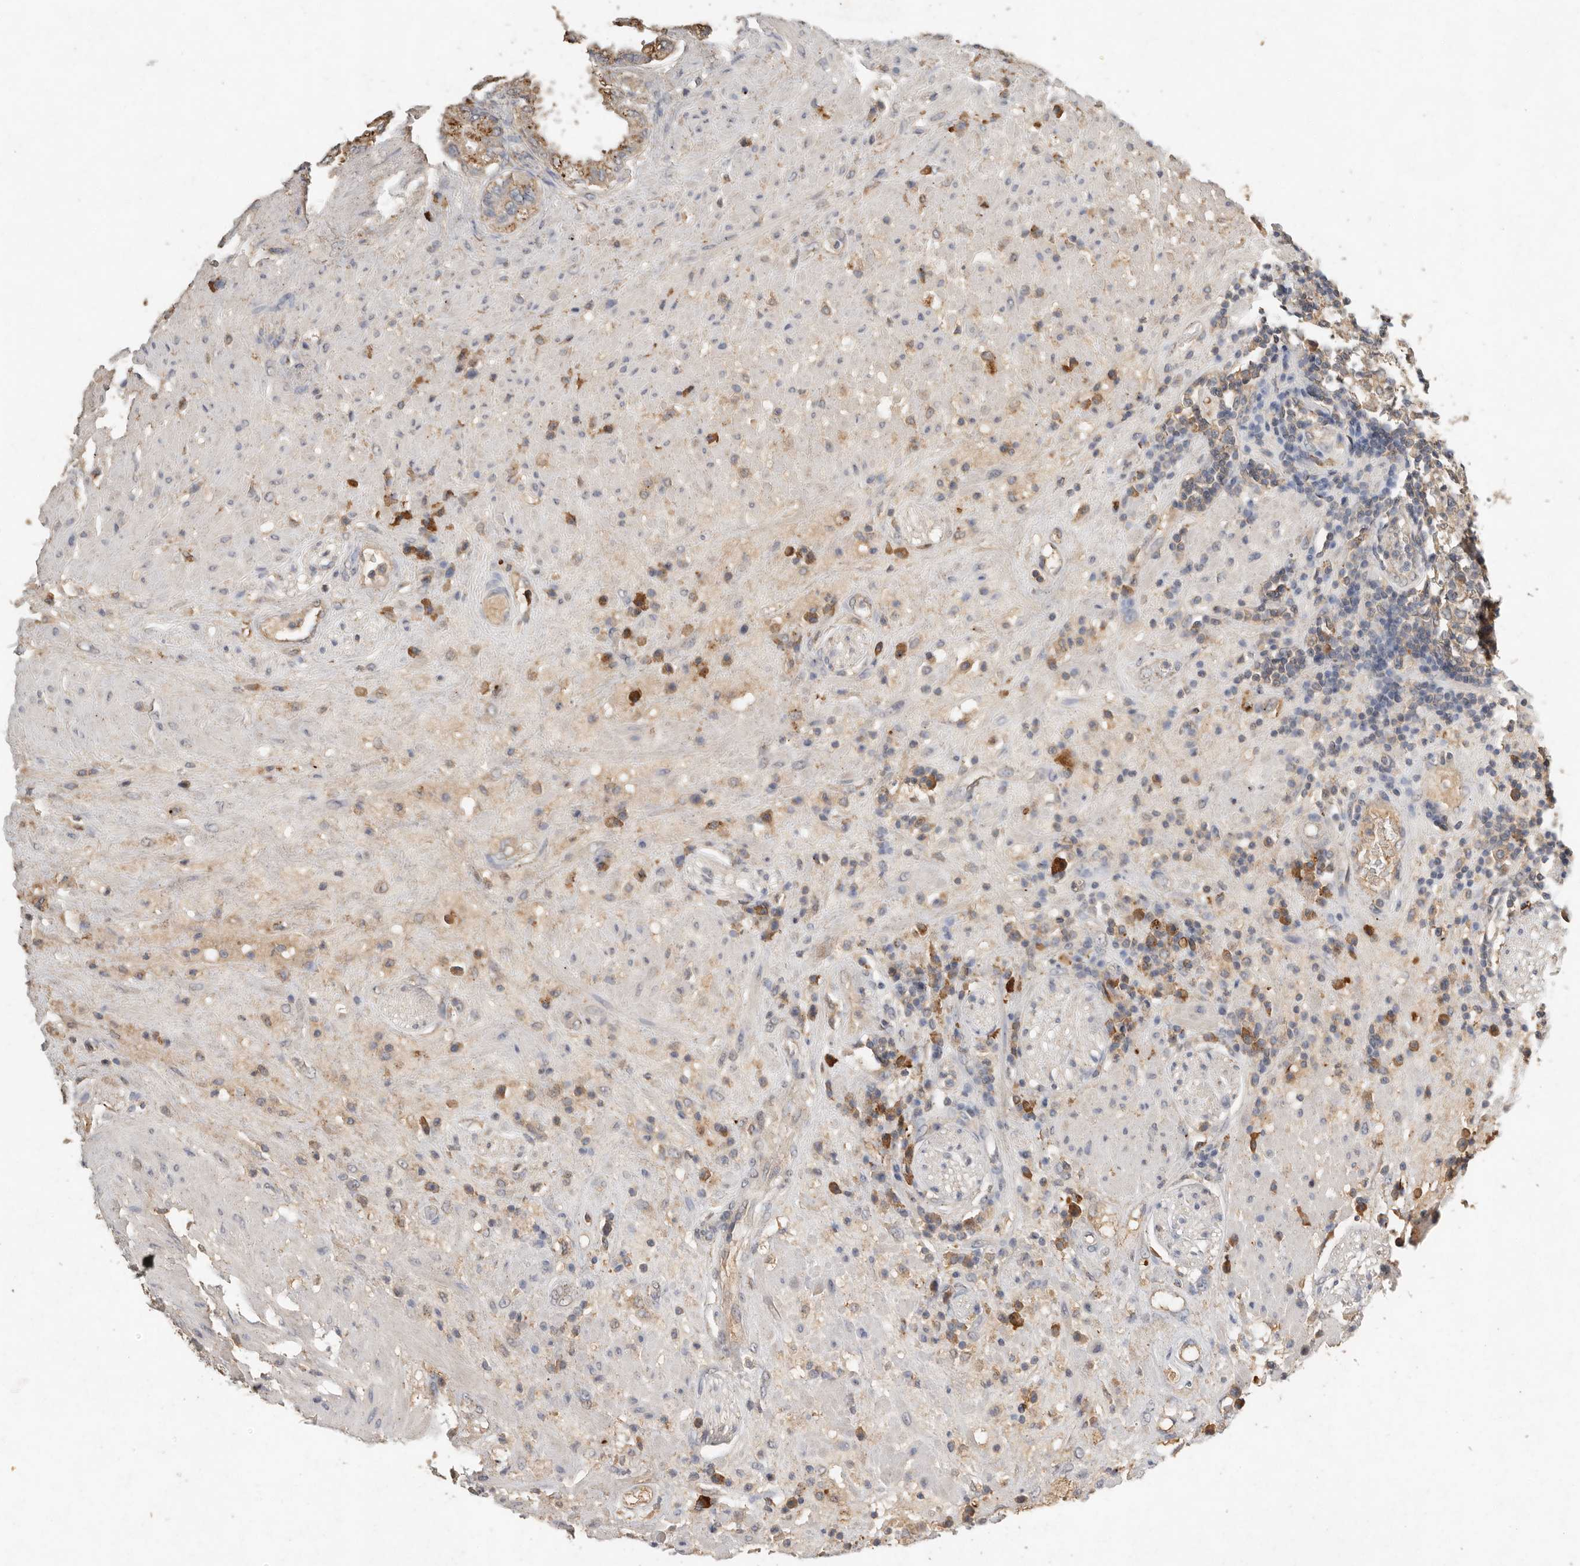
{"staining": {"intensity": "weak", "quantity": "25%-75%", "location": "cytoplasmic/membranous"}, "tissue": "seminal vesicle", "cell_type": "Glandular cells", "image_type": "normal", "snomed": [{"axis": "morphology", "description": "Normal tissue, NOS"}, {"axis": "topography", "description": "Seminal veicle"}], "caption": "Glandular cells reveal low levels of weak cytoplasmic/membranous positivity in about 25%-75% of cells in unremarkable human seminal vesicle. (Brightfield microscopy of DAB IHC at high magnification).", "gene": "CTF1", "patient": {"sex": "male", "age": 61}}